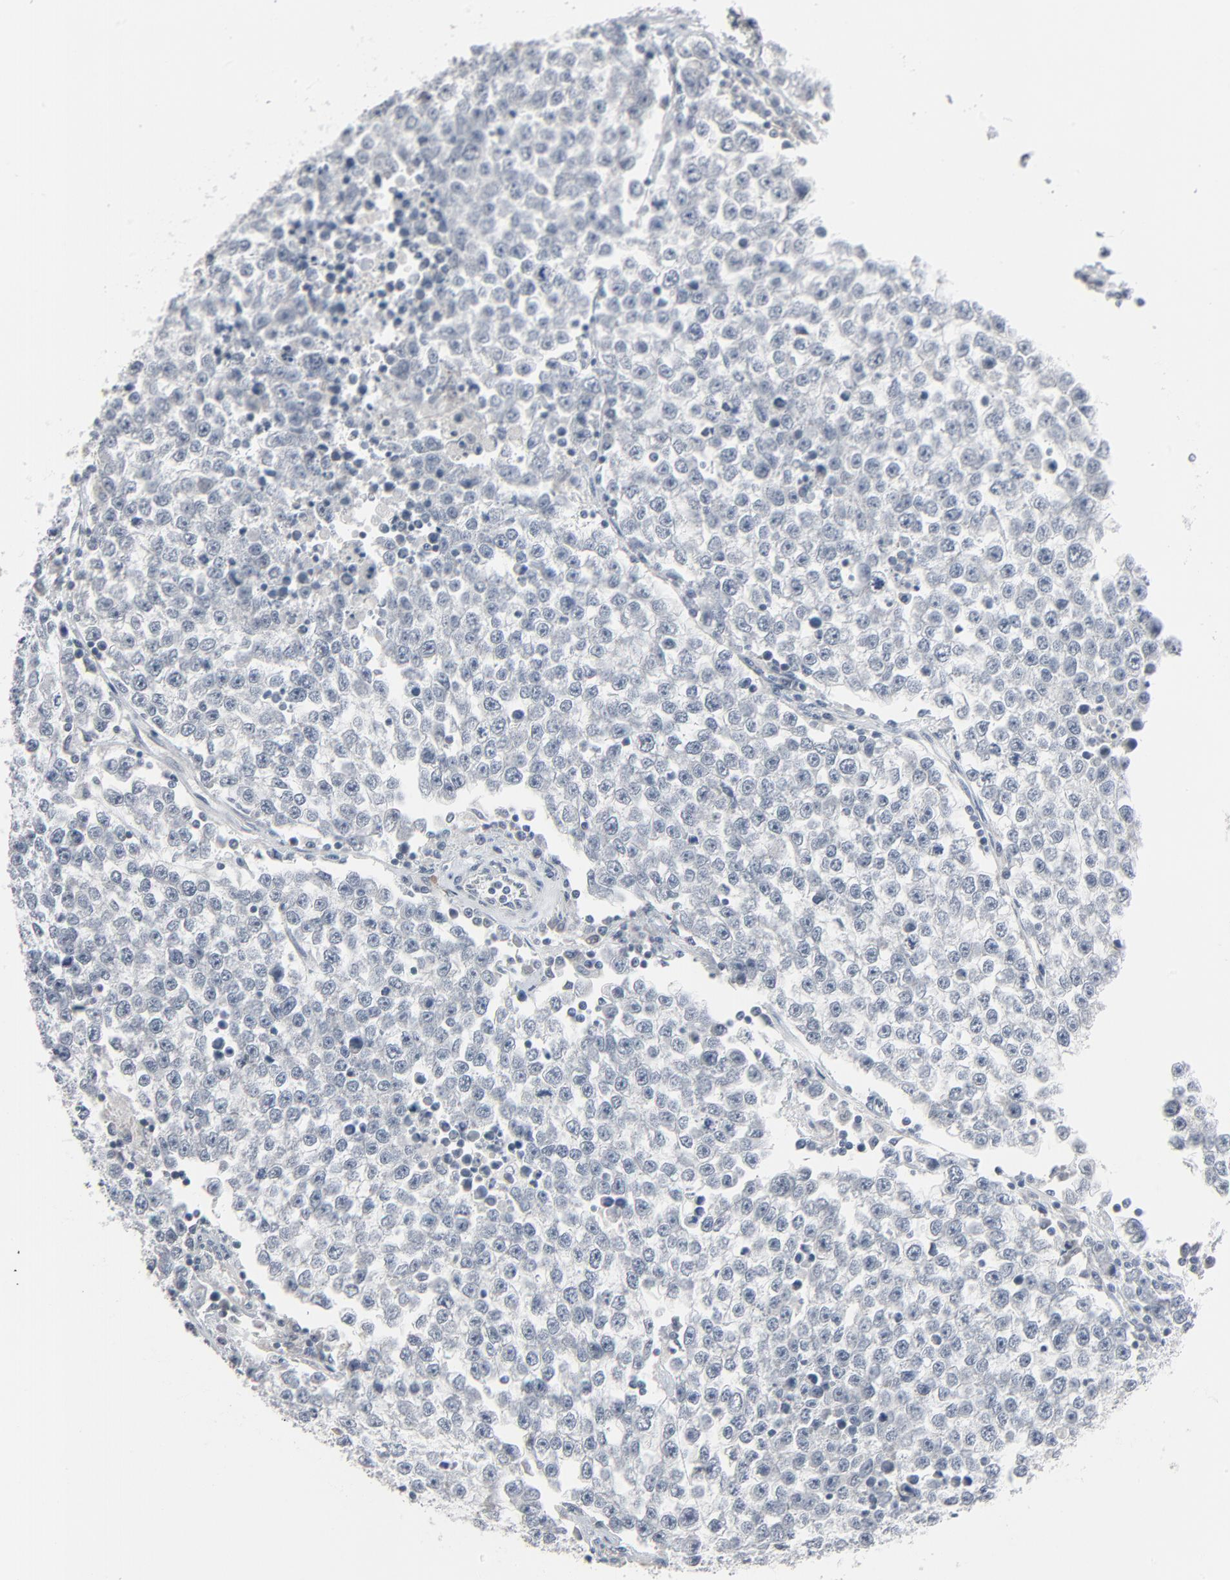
{"staining": {"intensity": "negative", "quantity": "none", "location": "none"}, "tissue": "testis cancer", "cell_type": "Tumor cells", "image_type": "cancer", "snomed": [{"axis": "morphology", "description": "Seminoma, NOS"}, {"axis": "topography", "description": "Testis"}], "caption": "IHC photomicrograph of neoplastic tissue: testis cancer stained with DAB exhibits no significant protein staining in tumor cells.", "gene": "SAGE1", "patient": {"sex": "male", "age": 36}}